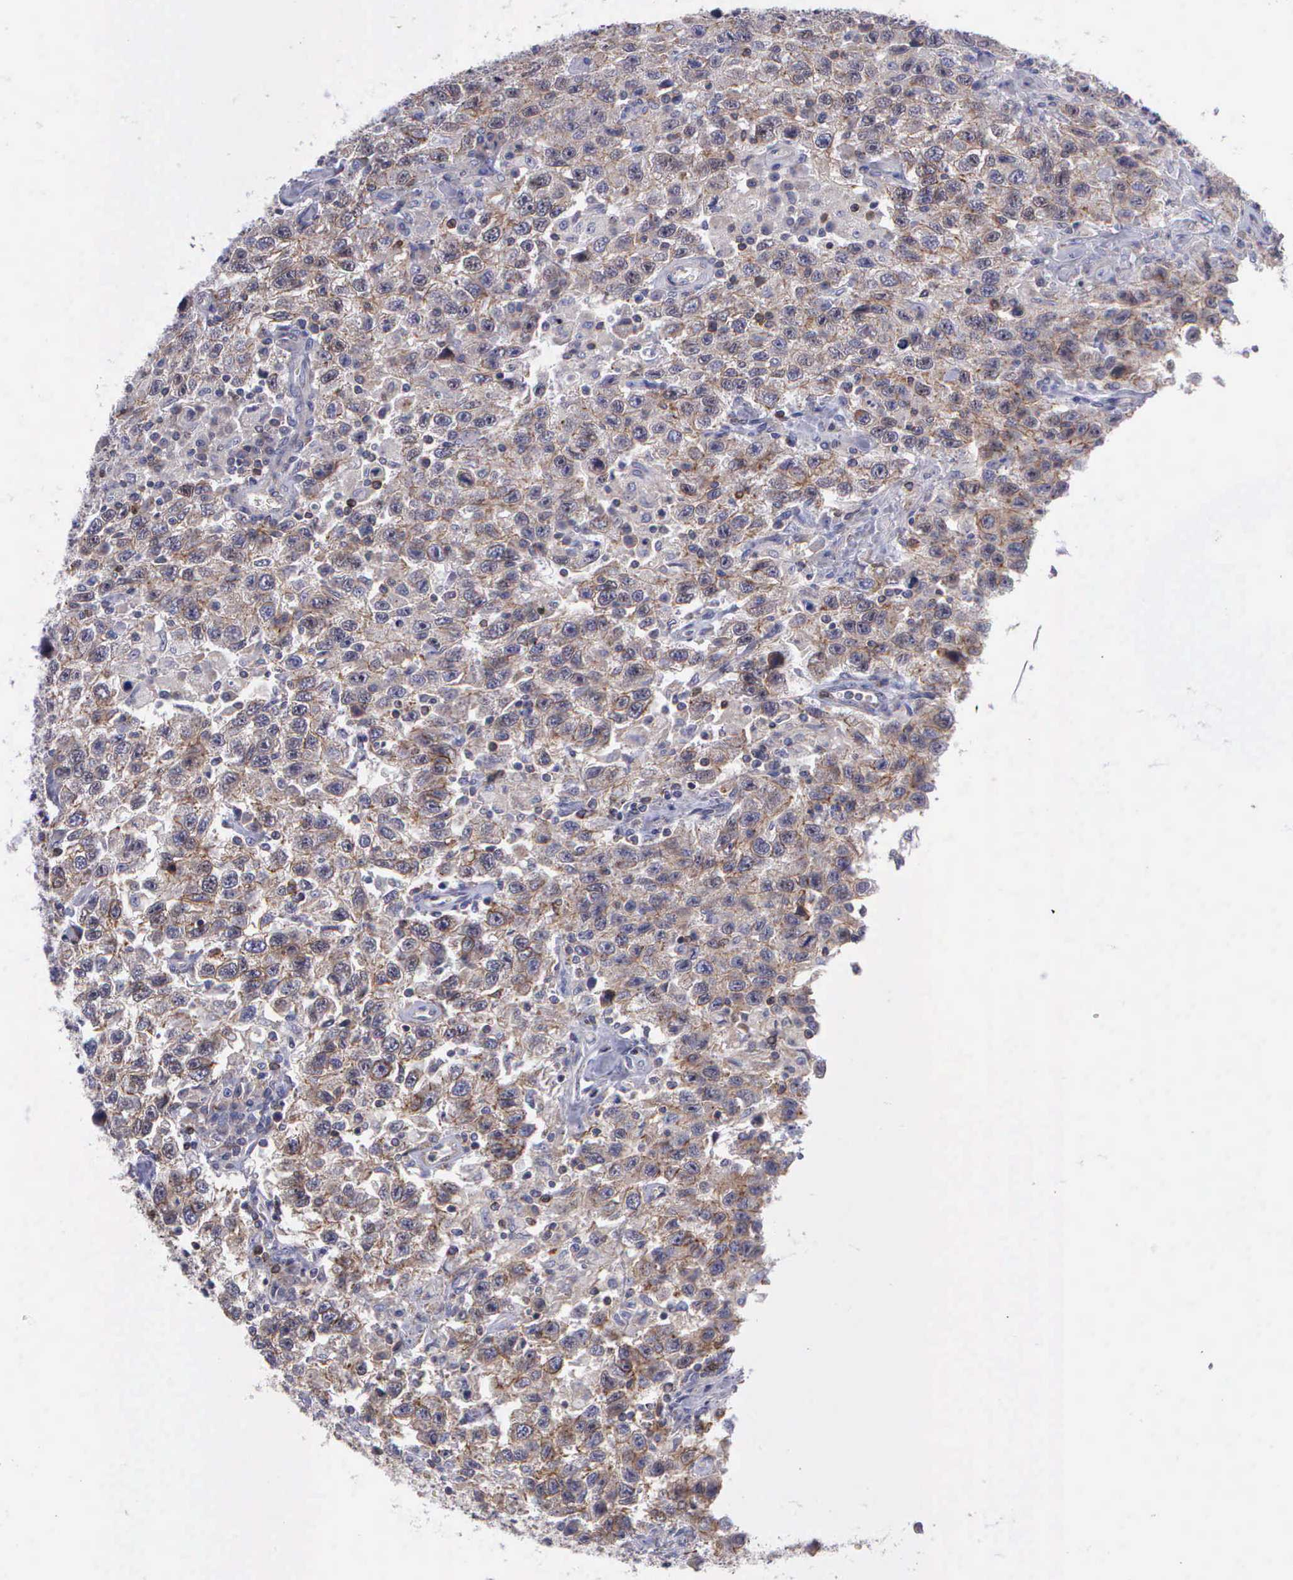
{"staining": {"intensity": "weak", "quantity": "25%-75%", "location": "cytoplasmic/membranous"}, "tissue": "testis cancer", "cell_type": "Tumor cells", "image_type": "cancer", "snomed": [{"axis": "morphology", "description": "Seminoma, NOS"}, {"axis": "topography", "description": "Testis"}], "caption": "An image of human seminoma (testis) stained for a protein displays weak cytoplasmic/membranous brown staining in tumor cells.", "gene": "MICAL3", "patient": {"sex": "male", "age": 41}}